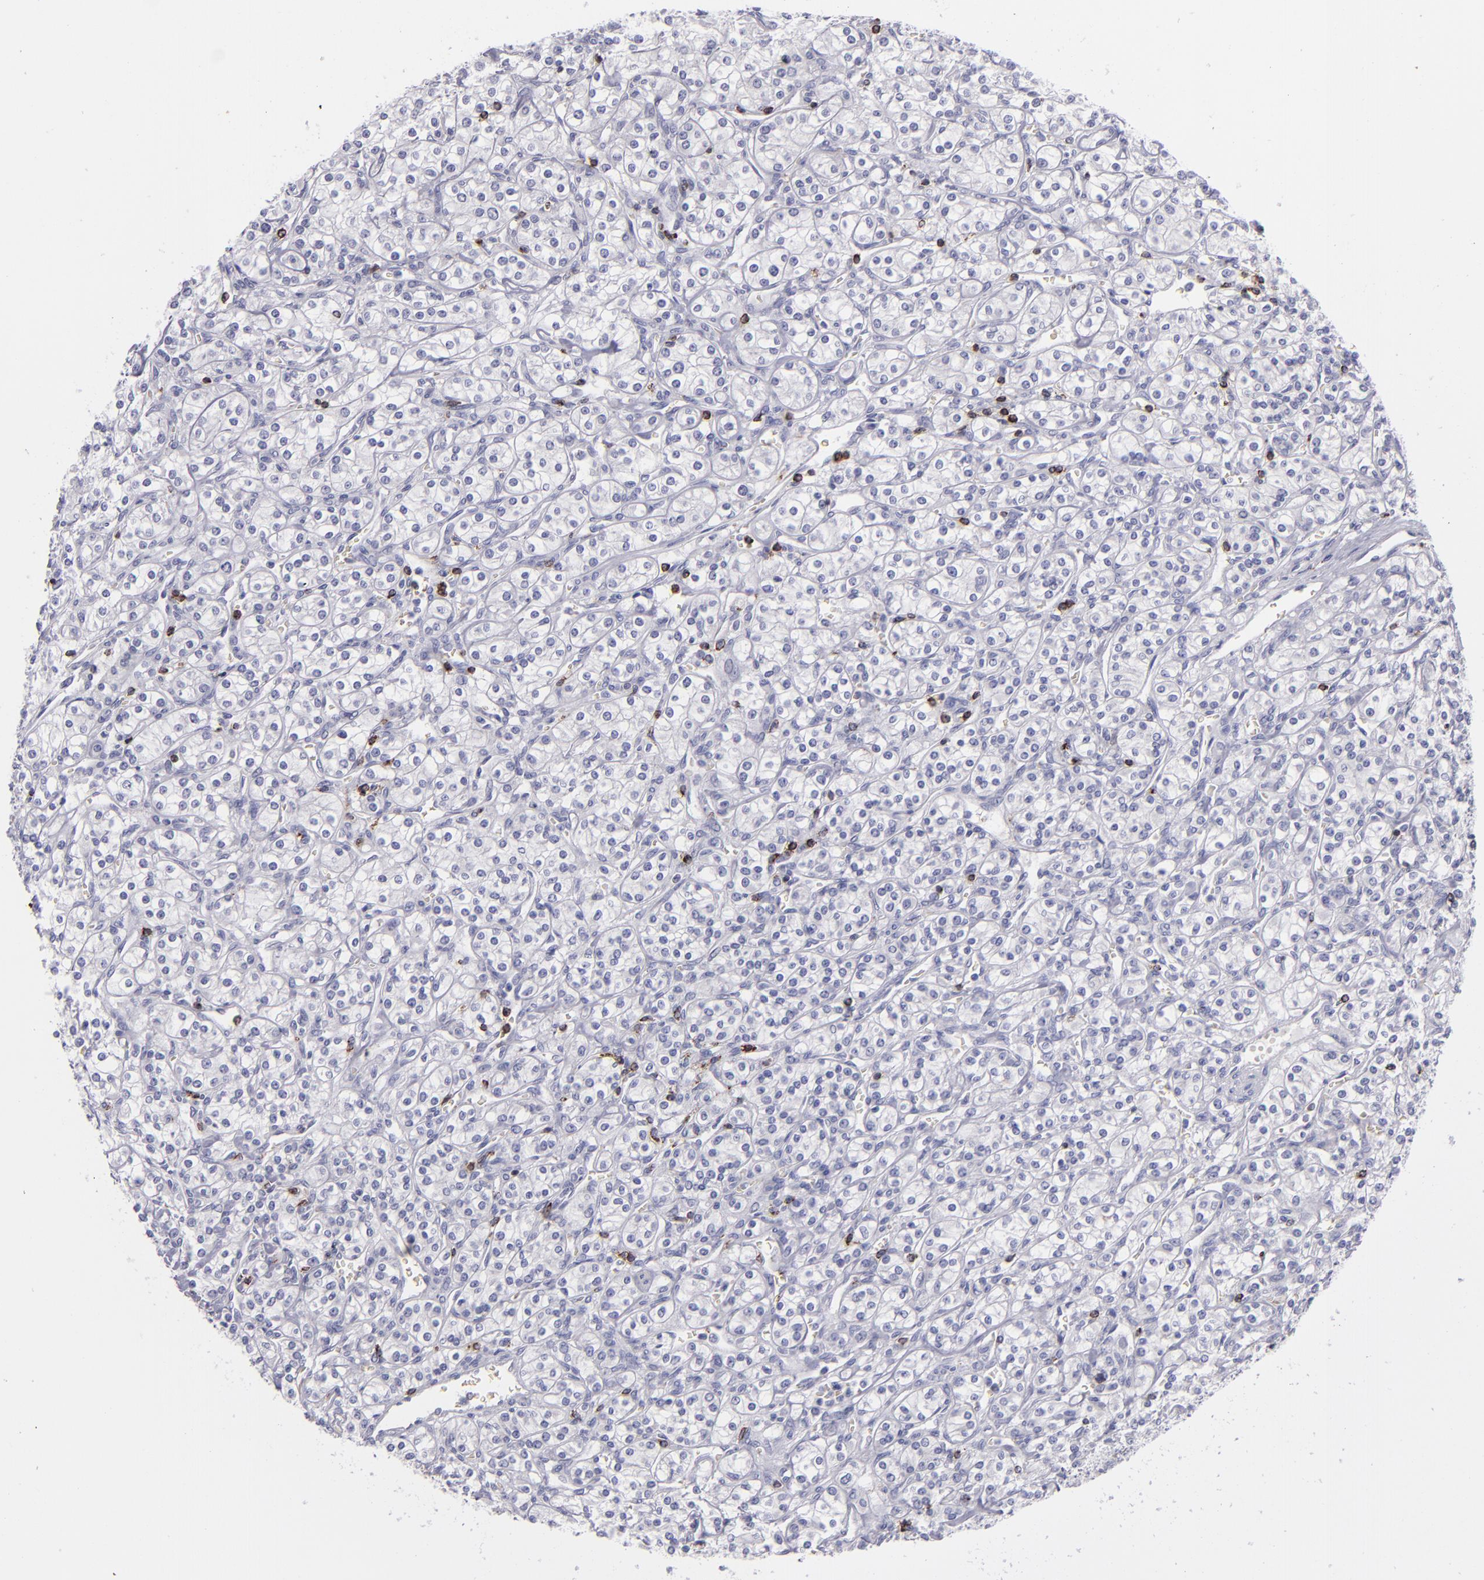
{"staining": {"intensity": "negative", "quantity": "none", "location": "none"}, "tissue": "renal cancer", "cell_type": "Tumor cells", "image_type": "cancer", "snomed": [{"axis": "morphology", "description": "Adenocarcinoma, NOS"}, {"axis": "topography", "description": "Kidney"}], "caption": "Immunohistochemistry (IHC) photomicrograph of neoplastic tissue: human renal adenocarcinoma stained with DAB (3,3'-diaminobenzidine) reveals no significant protein staining in tumor cells. The staining is performed using DAB brown chromogen with nuclei counter-stained in using hematoxylin.", "gene": "CD2", "patient": {"sex": "male", "age": 77}}